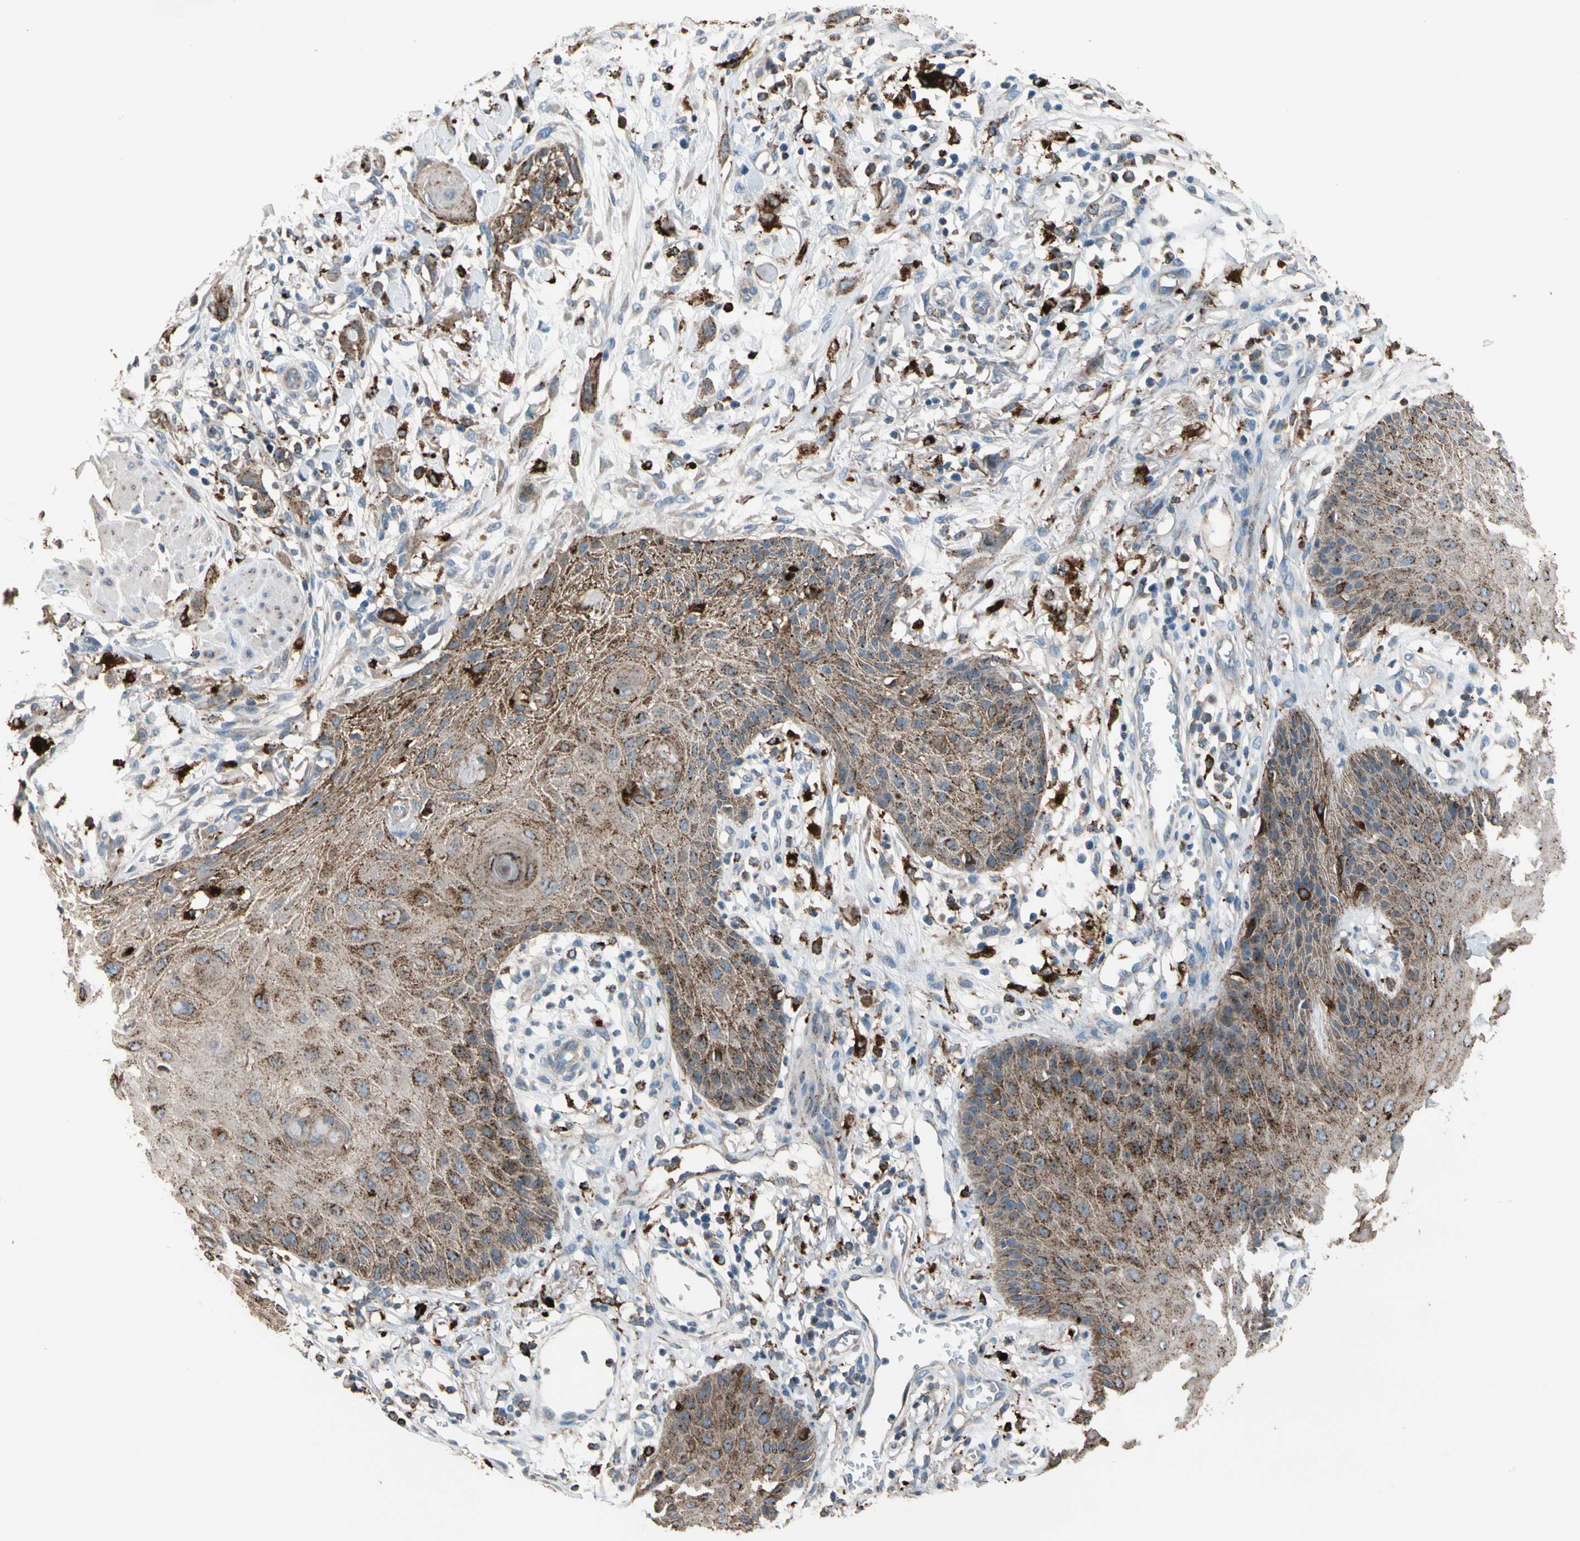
{"staining": {"intensity": "moderate", "quantity": ">75%", "location": "cytoplasmic/membranous"}, "tissue": "skin cancer", "cell_type": "Tumor cells", "image_type": "cancer", "snomed": [{"axis": "morphology", "description": "Normal tissue, NOS"}, {"axis": "morphology", "description": "Squamous cell carcinoma, NOS"}, {"axis": "topography", "description": "Skin"}], "caption": "Immunohistochemical staining of human skin cancer shows medium levels of moderate cytoplasmic/membranous staining in about >75% of tumor cells. (brown staining indicates protein expression, while blue staining denotes nuclei).", "gene": "GM2A", "patient": {"sex": "female", "age": 59}}